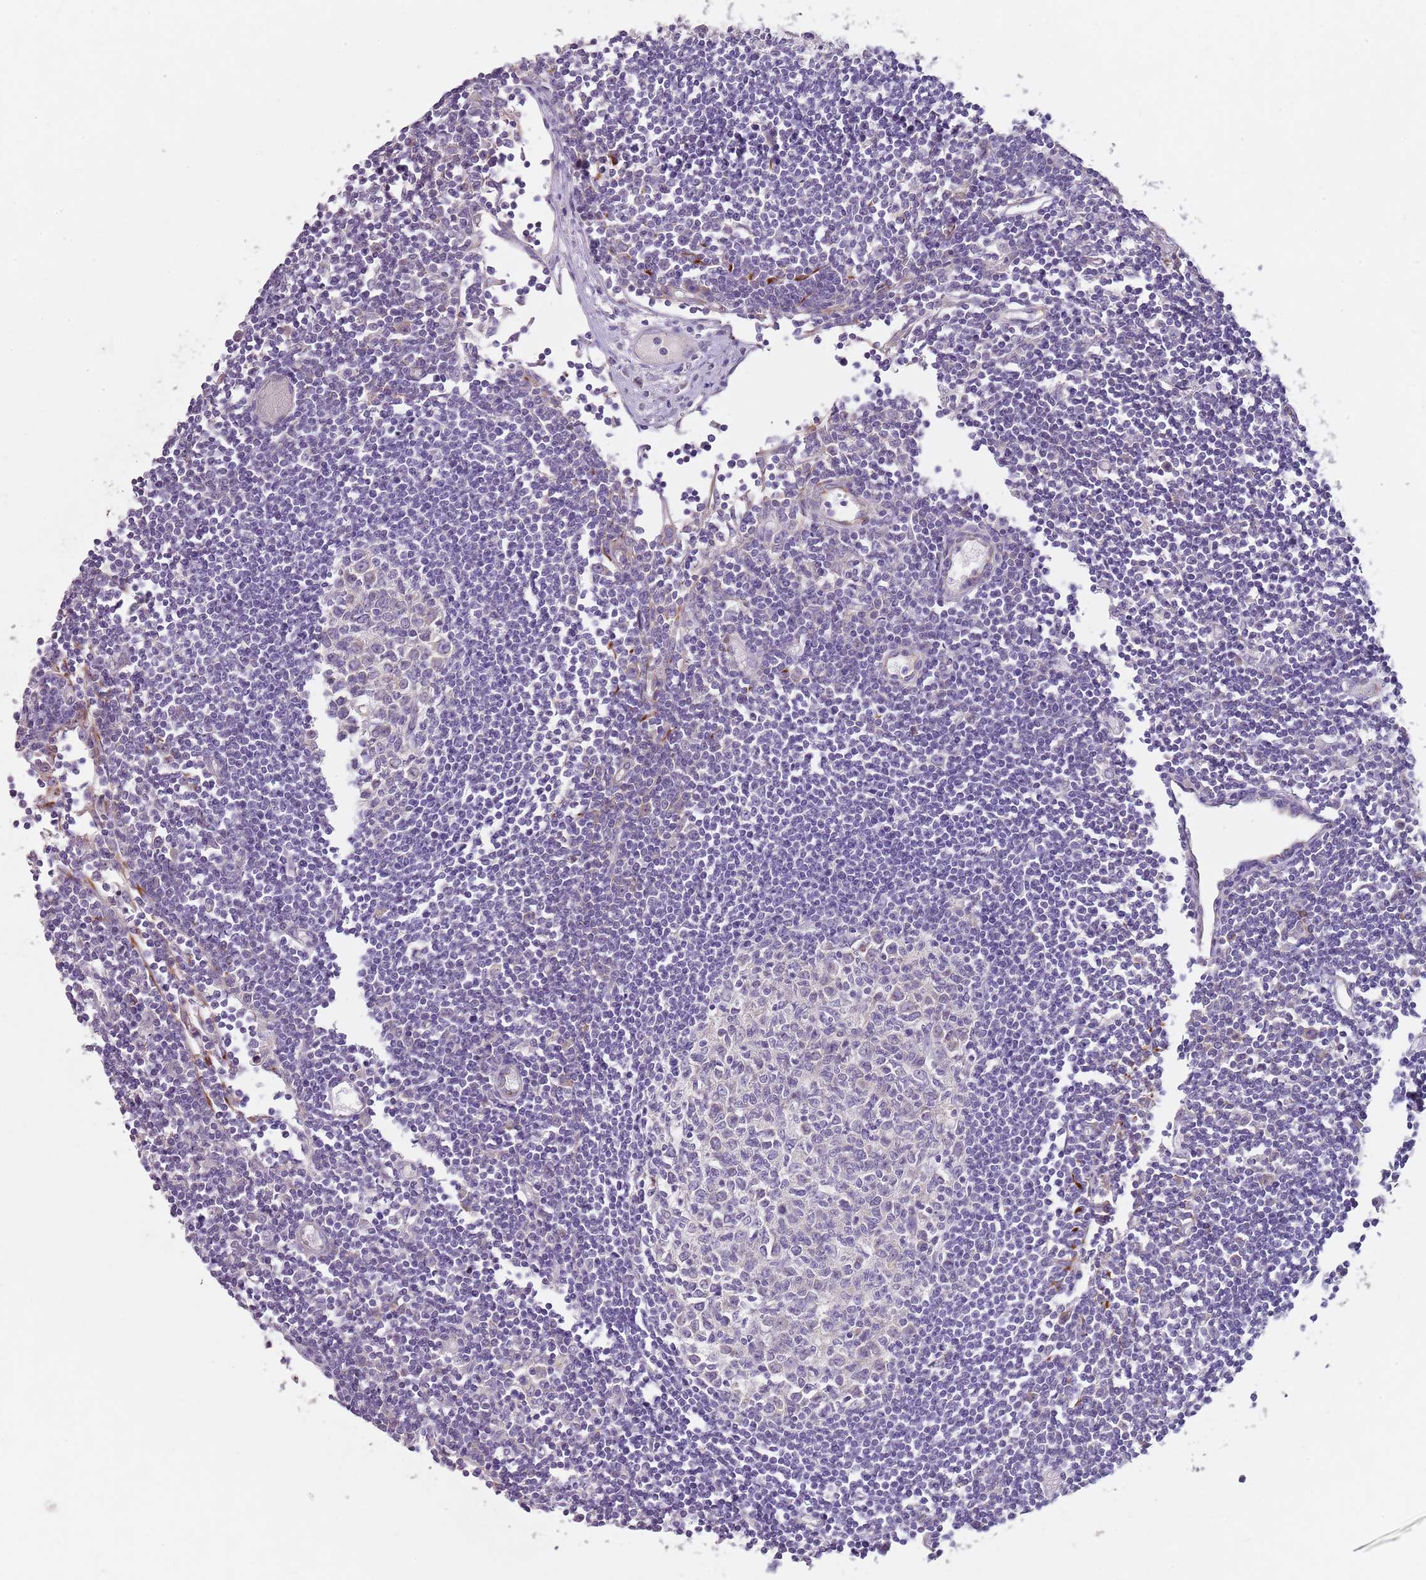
{"staining": {"intensity": "negative", "quantity": "none", "location": "none"}, "tissue": "lymph node", "cell_type": "Germinal center cells", "image_type": "normal", "snomed": [{"axis": "morphology", "description": "Normal tissue, NOS"}, {"axis": "topography", "description": "Lymph node"}], "caption": "High magnification brightfield microscopy of benign lymph node stained with DAB (brown) and counterstained with hematoxylin (blue): germinal center cells show no significant positivity. (DAB IHC with hematoxylin counter stain).", "gene": "ZNF583", "patient": {"sex": "female", "age": 11}}